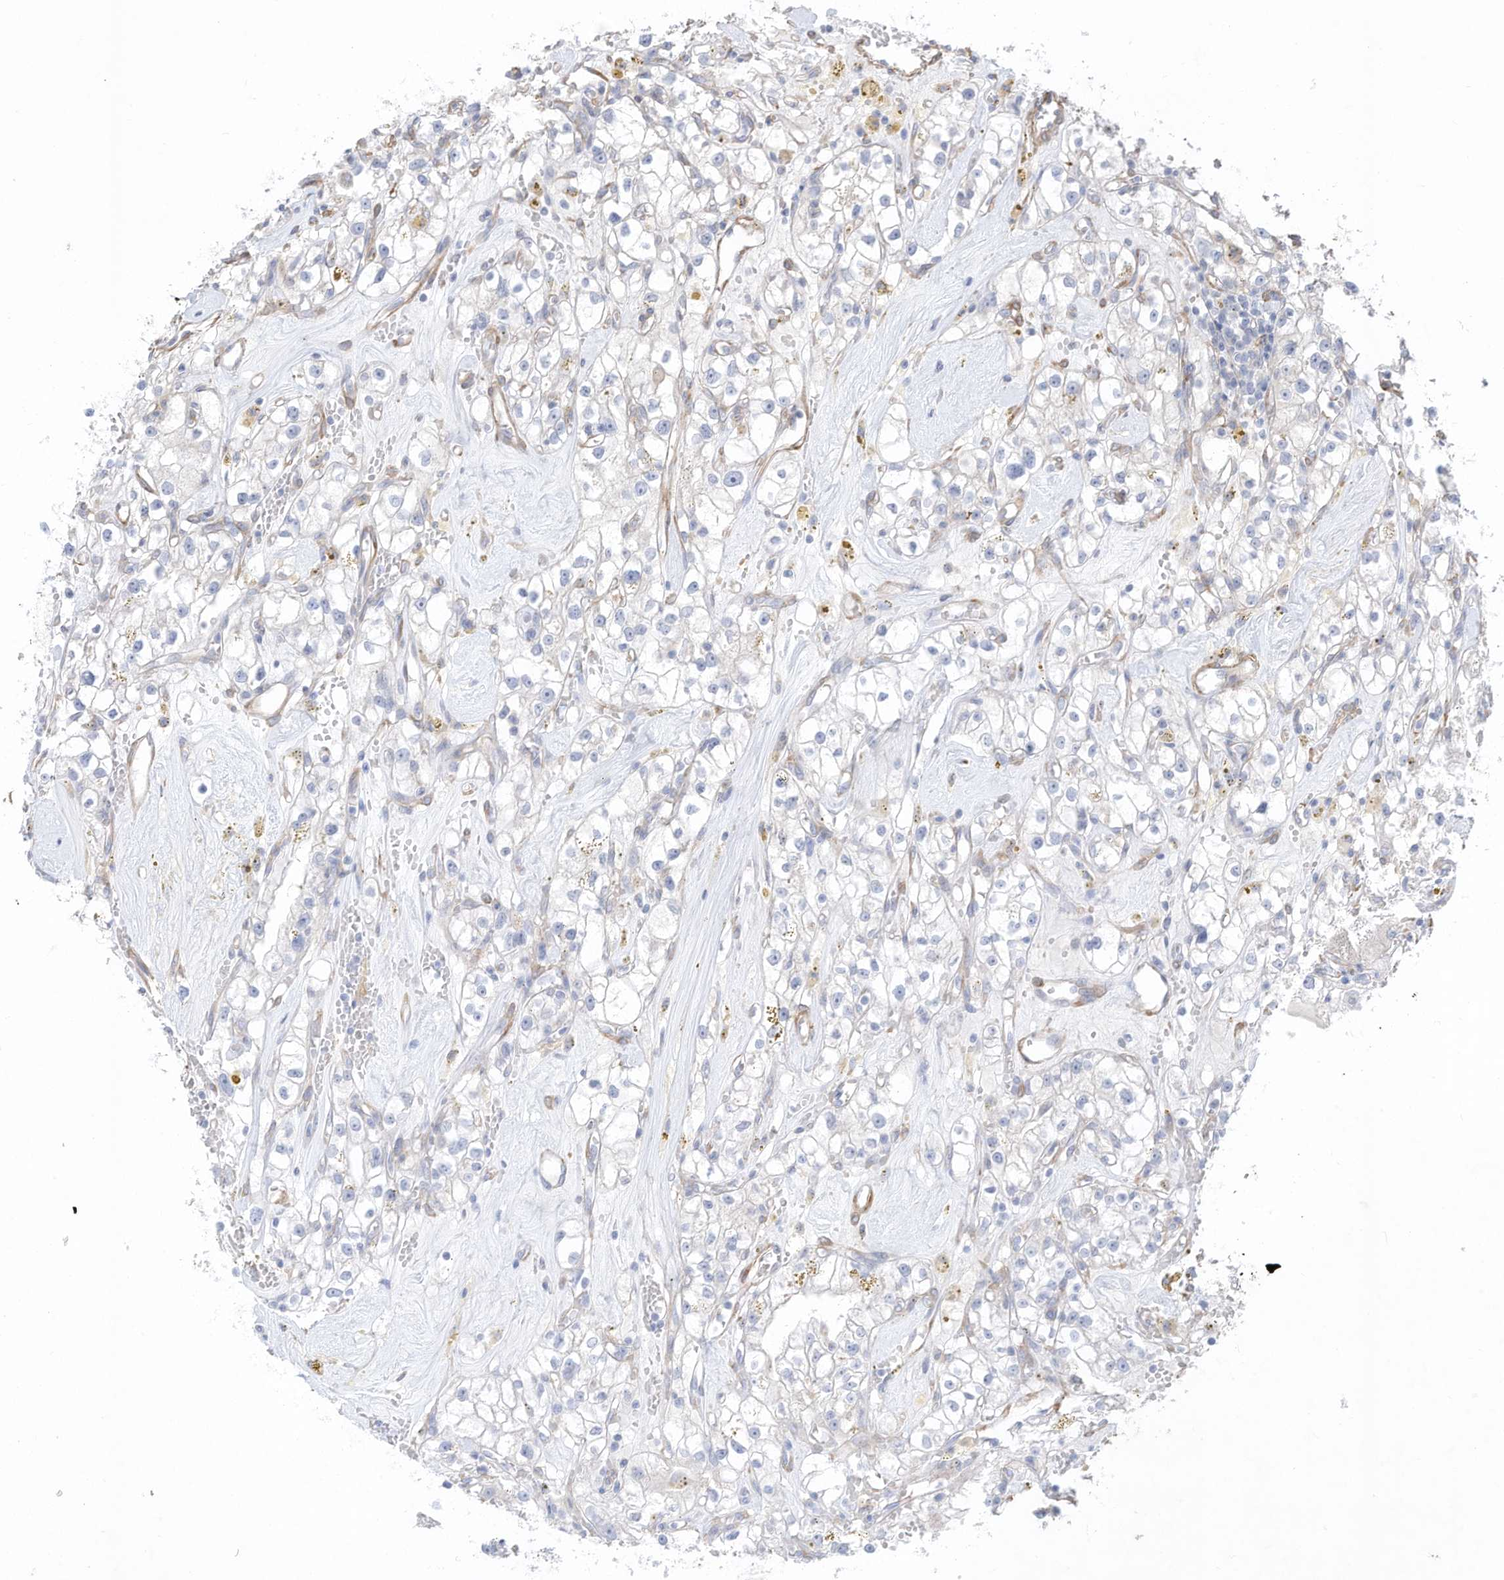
{"staining": {"intensity": "negative", "quantity": "none", "location": "none"}, "tissue": "renal cancer", "cell_type": "Tumor cells", "image_type": "cancer", "snomed": [{"axis": "morphology", "description": "Adenocarcinoma, NOS"}, {"axis": "topography", "description": "Kidney"}], "caption": "Tumor cells are negative for brown protein staining in renal cancer. (Brightfield microscopy of DAB immunohistochemistry (IHC) at high magnification).", "gene": "SLC17A7", "patient": {"sex": "male", "age": 56}}